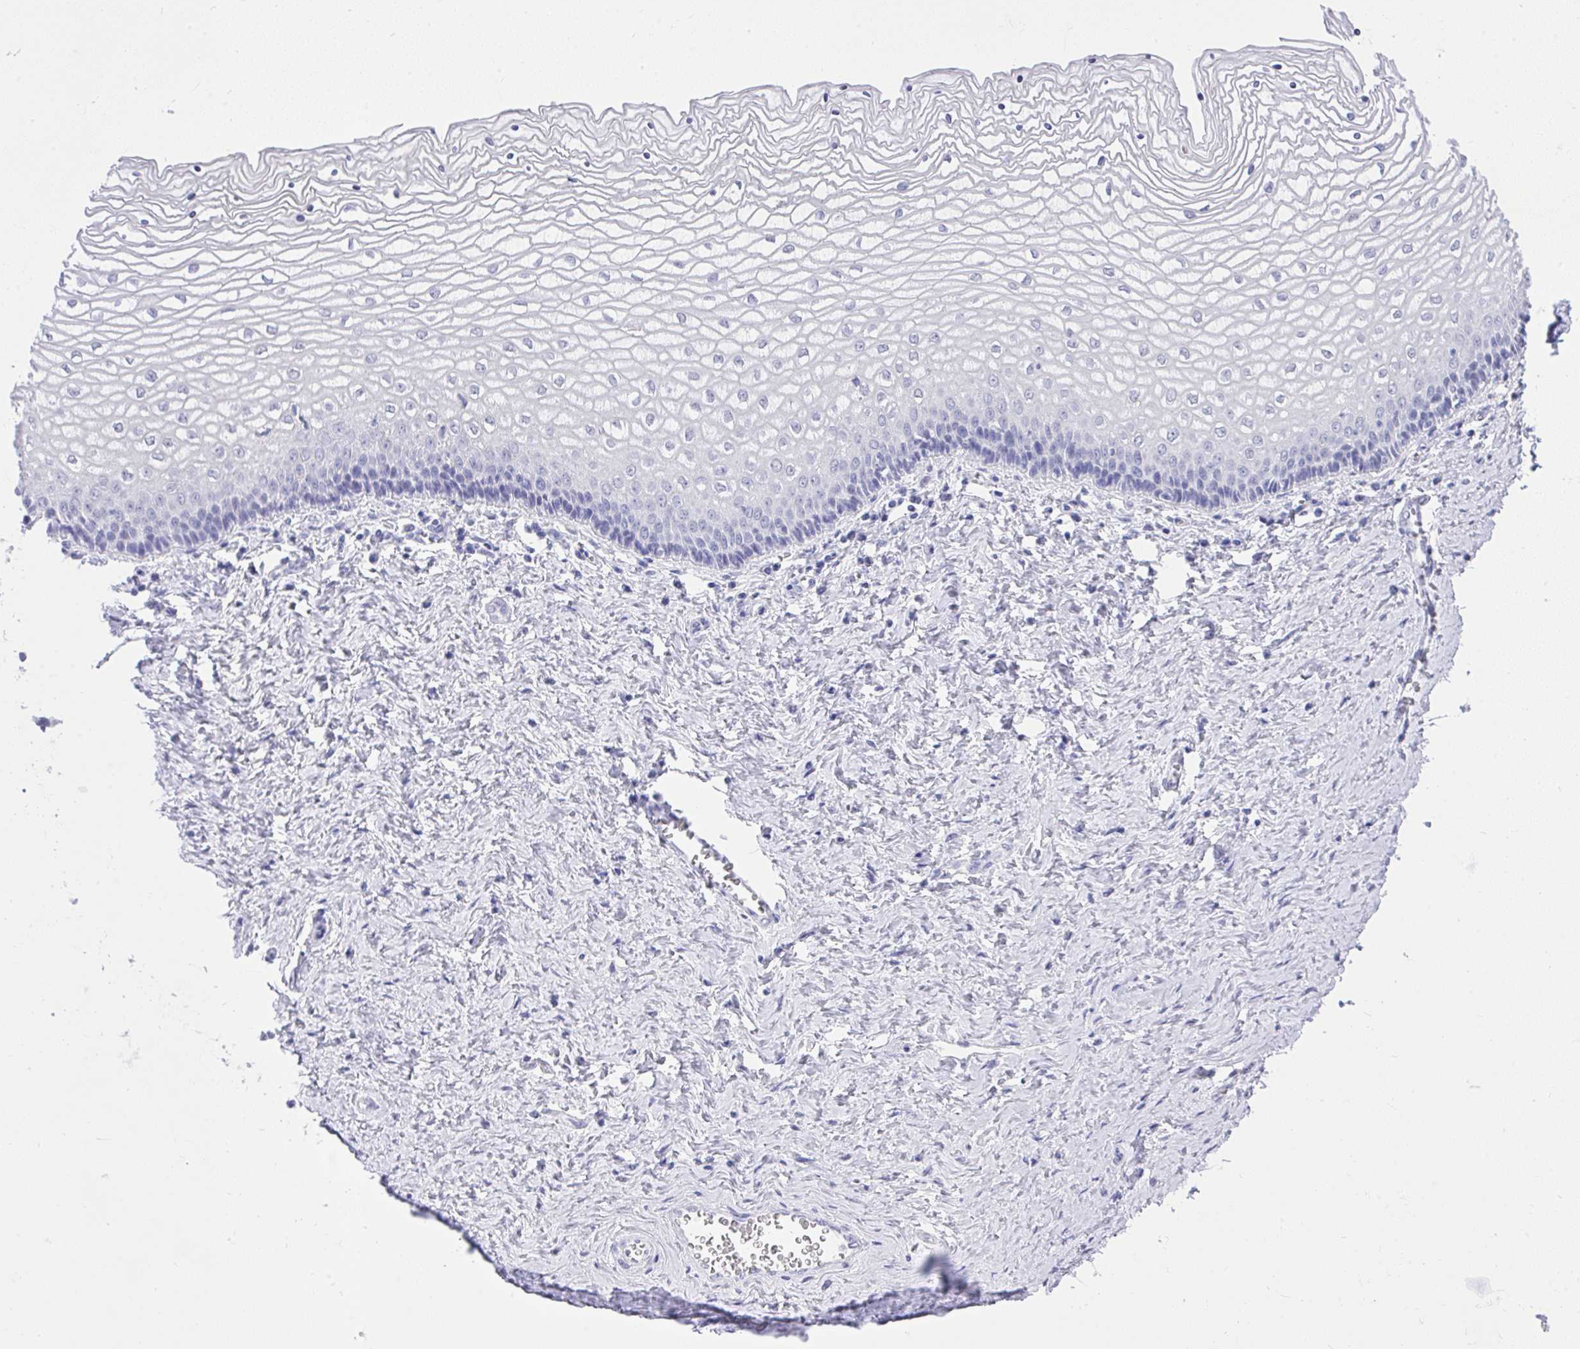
{"staining": {"intensity": "negative", "quantity": "none", "location": "none"}, "tissue": "vagina", "cell_type": "Squamous epithelial cells", "image_type": "normal", "snomed": [{"axis": "morphology", "description": "Normal tissue, NOS"}, {"axis": "topography", "description": "Vagina"}], "caption": "The histopathology image reveals no significant staining in squamous epithelial cells of vagina.", "gene": "MS4A12", "patient": {"sex": "female", "age": 45}}